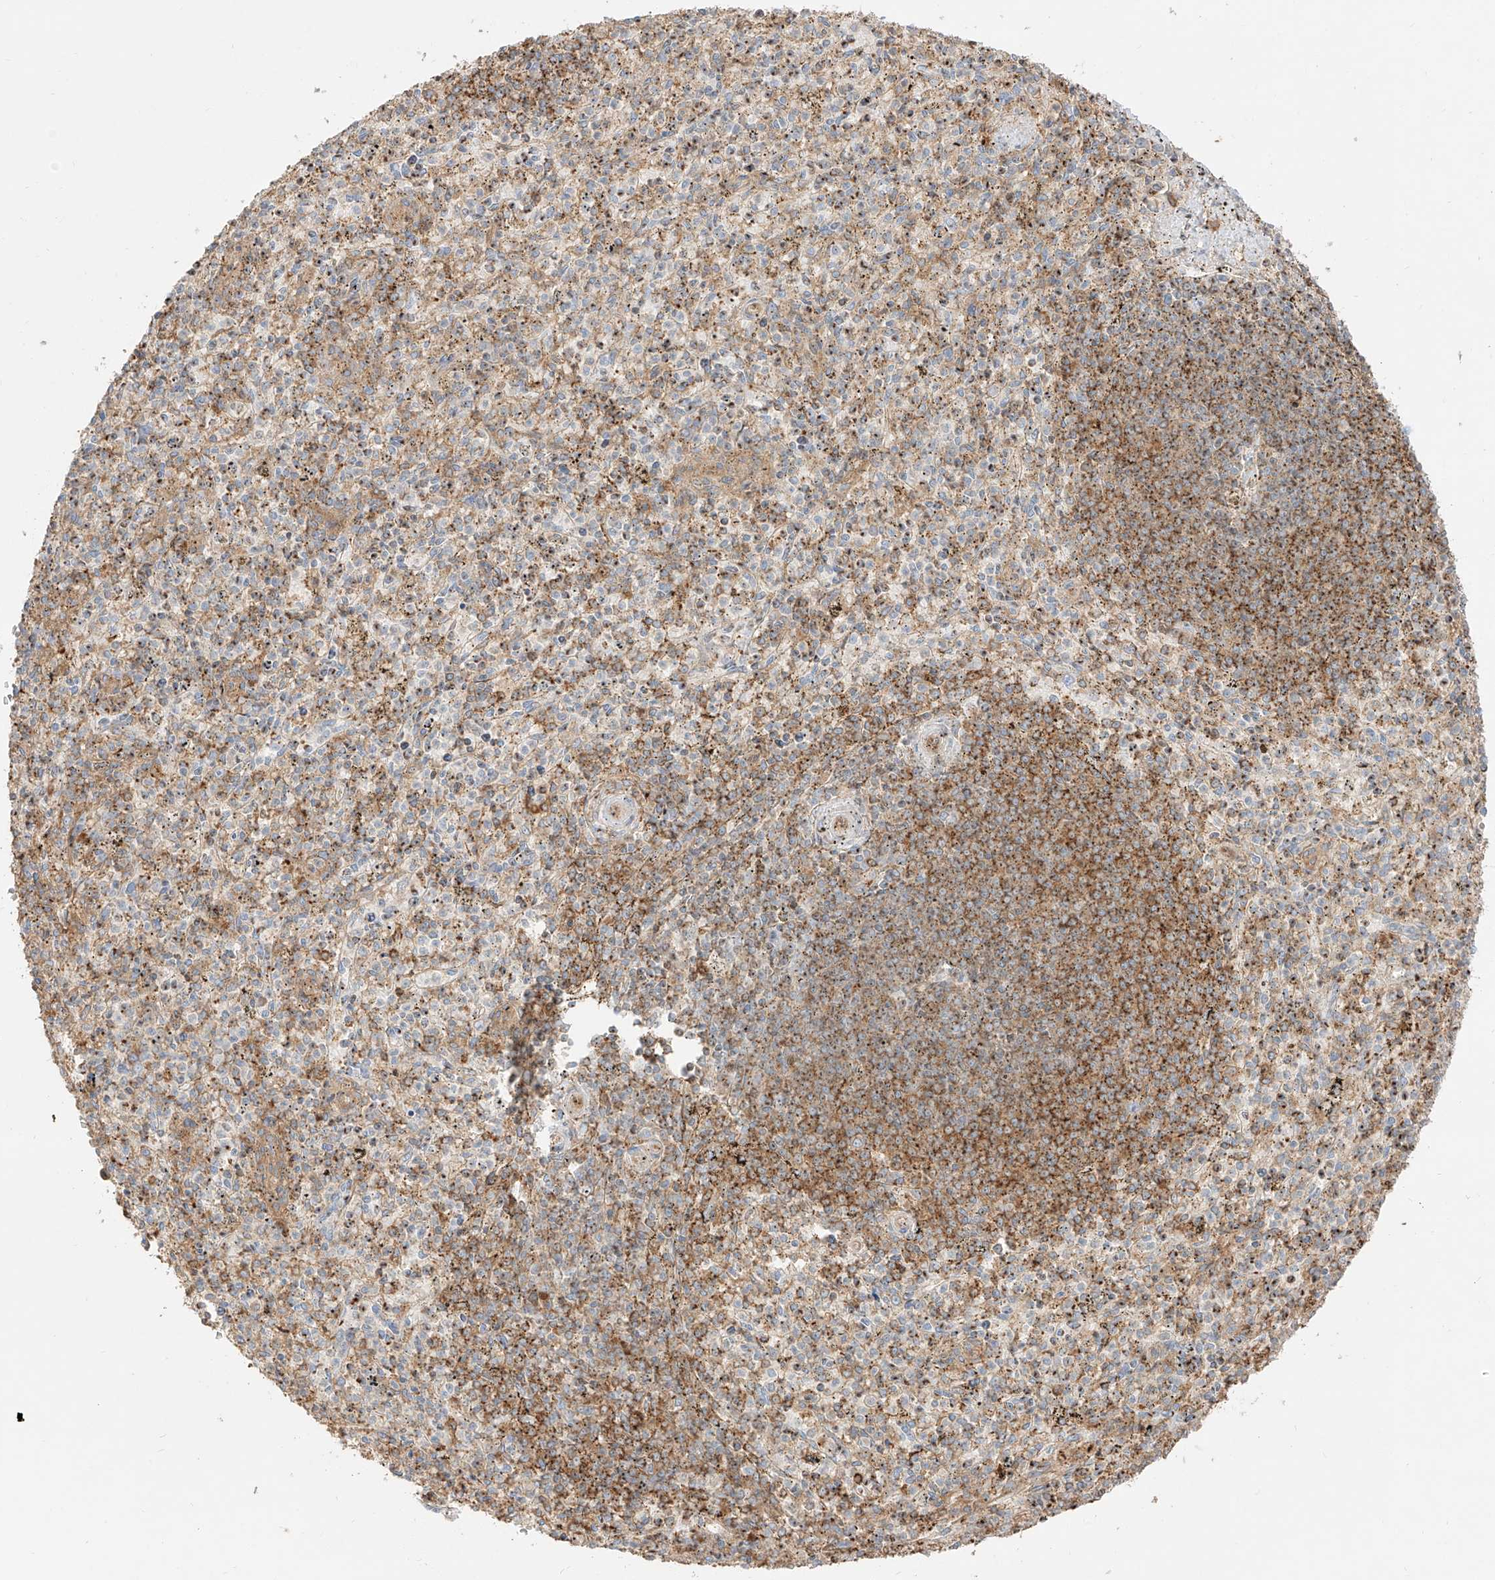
{"staining": {"intensity": "moderate", "quantity": "<25%", "location": "cytoplasmic/membranous"}, "tissue": "spleen", "cell_type": "Cells in red pulp", "image_type": "normal", "snomed": [{"axis": "morphology", "description": "Normal tissue, NOS"}, {"axis": "topography", "description": "Spleen"}], "caption": "High-magnification brightfield microscopy of benign spleen stained with DAB (3,3'-diaminobenzidine) (brown) and counterstained with hematoxylin (blue). cells in red pulp exhibit moderate cytoplasmic/membranous staining is appreciated in approximately<25% of cells. (brown staining indicates protein expression, while blue staining denotes nuclei).", "gene": "SNX9", "patient": {"sex": "male", "age": 72}}